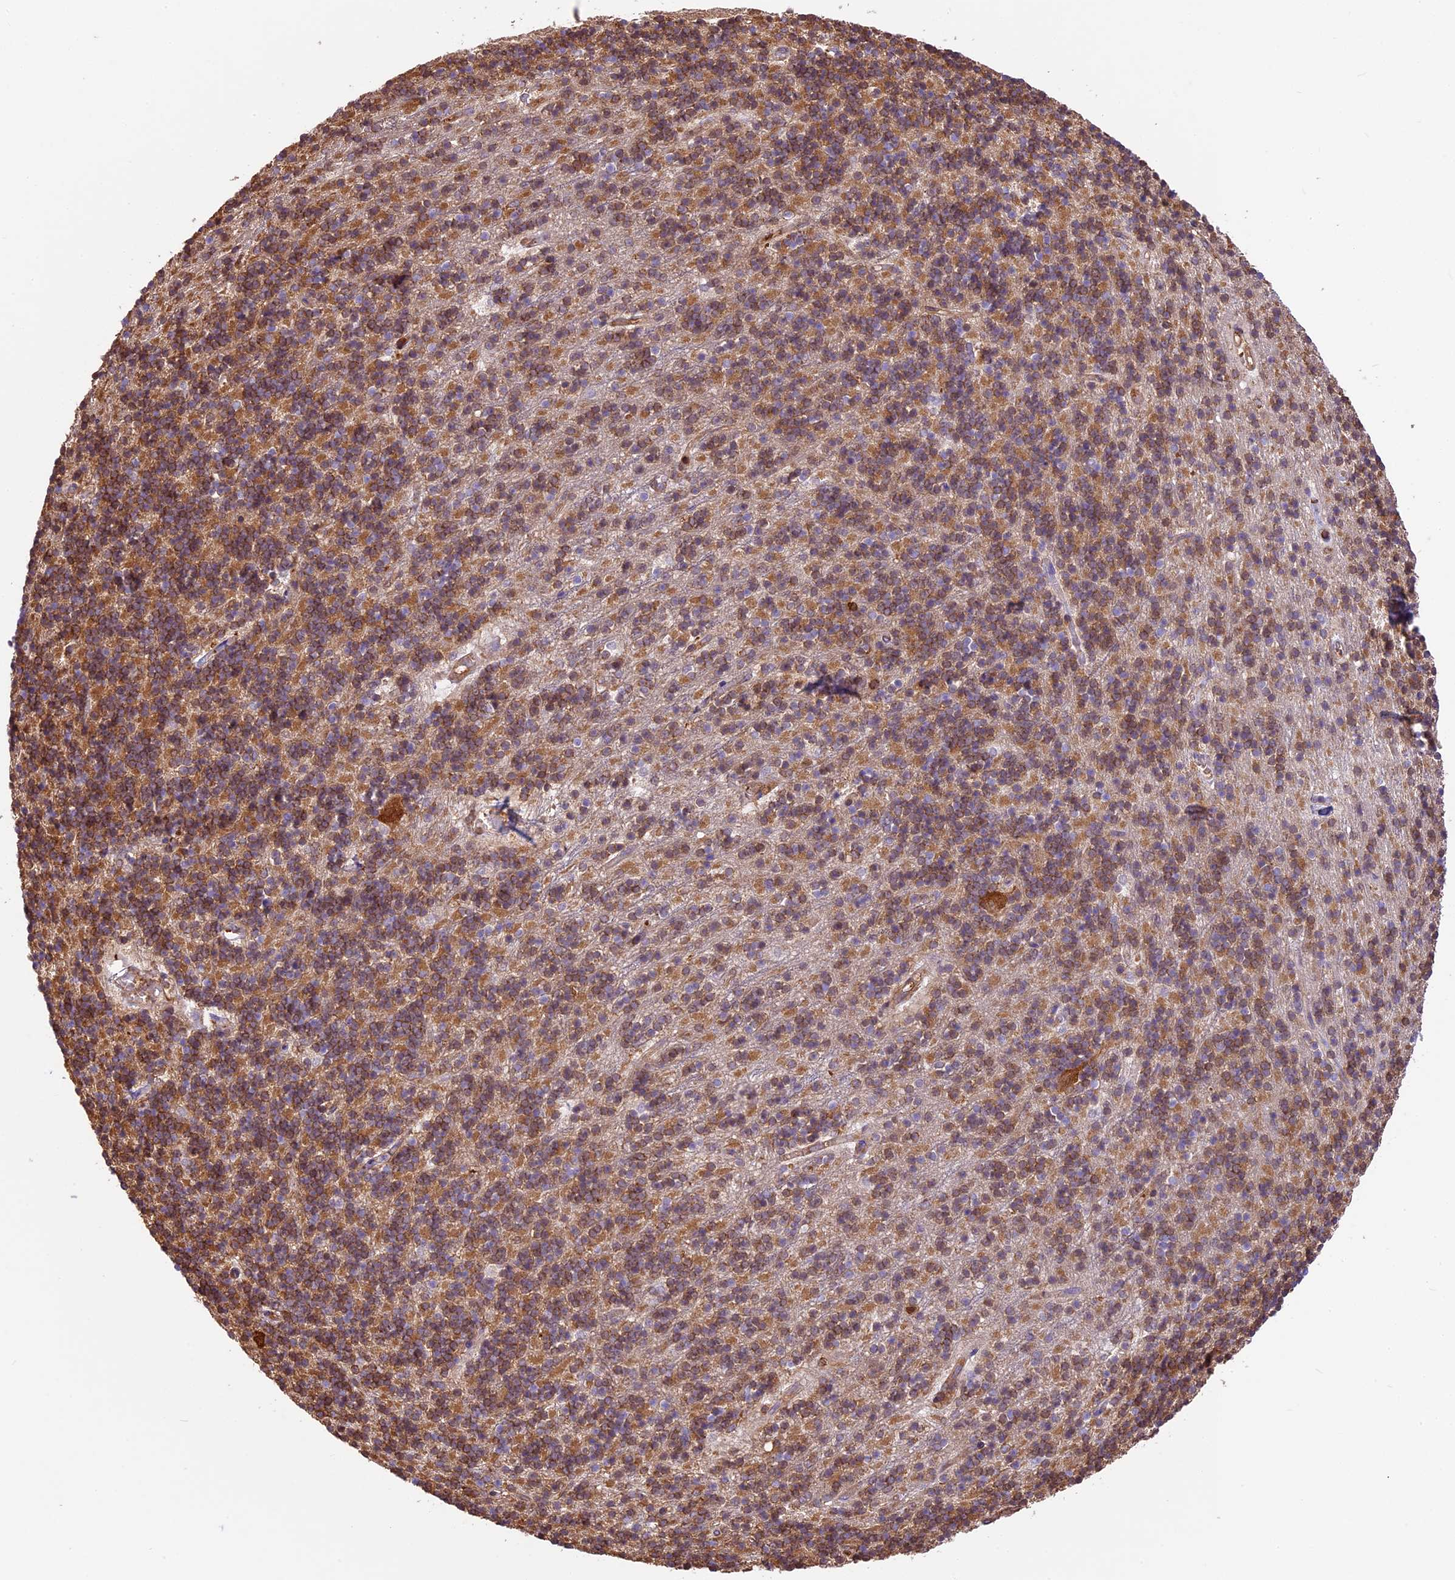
{"staining": {"intensity": "moderate", "quantity": "25%-75%", "location": "cytoplasmic/membranous"}, "tissue": "cerebellum", "cell_type": "Cells in granular layer", "image_type": "normal", "snomed": [{"axis": "morphology", "description": "Normal tissue, NOS"}, {"axis": "topography", "description": "Cerebellum"}], "caption": "Immunohistochemical staining of normal cerebellum exhibits medium levels of moderate cytoplasmic/membranous positivity in approximately 25%-75% of cells in granular layer. The staining was performed using DAB (3,3'-diaminobenzidine) to visualize the protein expression in brown, while the nuclei were stained in blue with hematoxylin (Magnification: 20x).", "gene": "KARS1", "patient": {"sex": "male", "age": 54}}